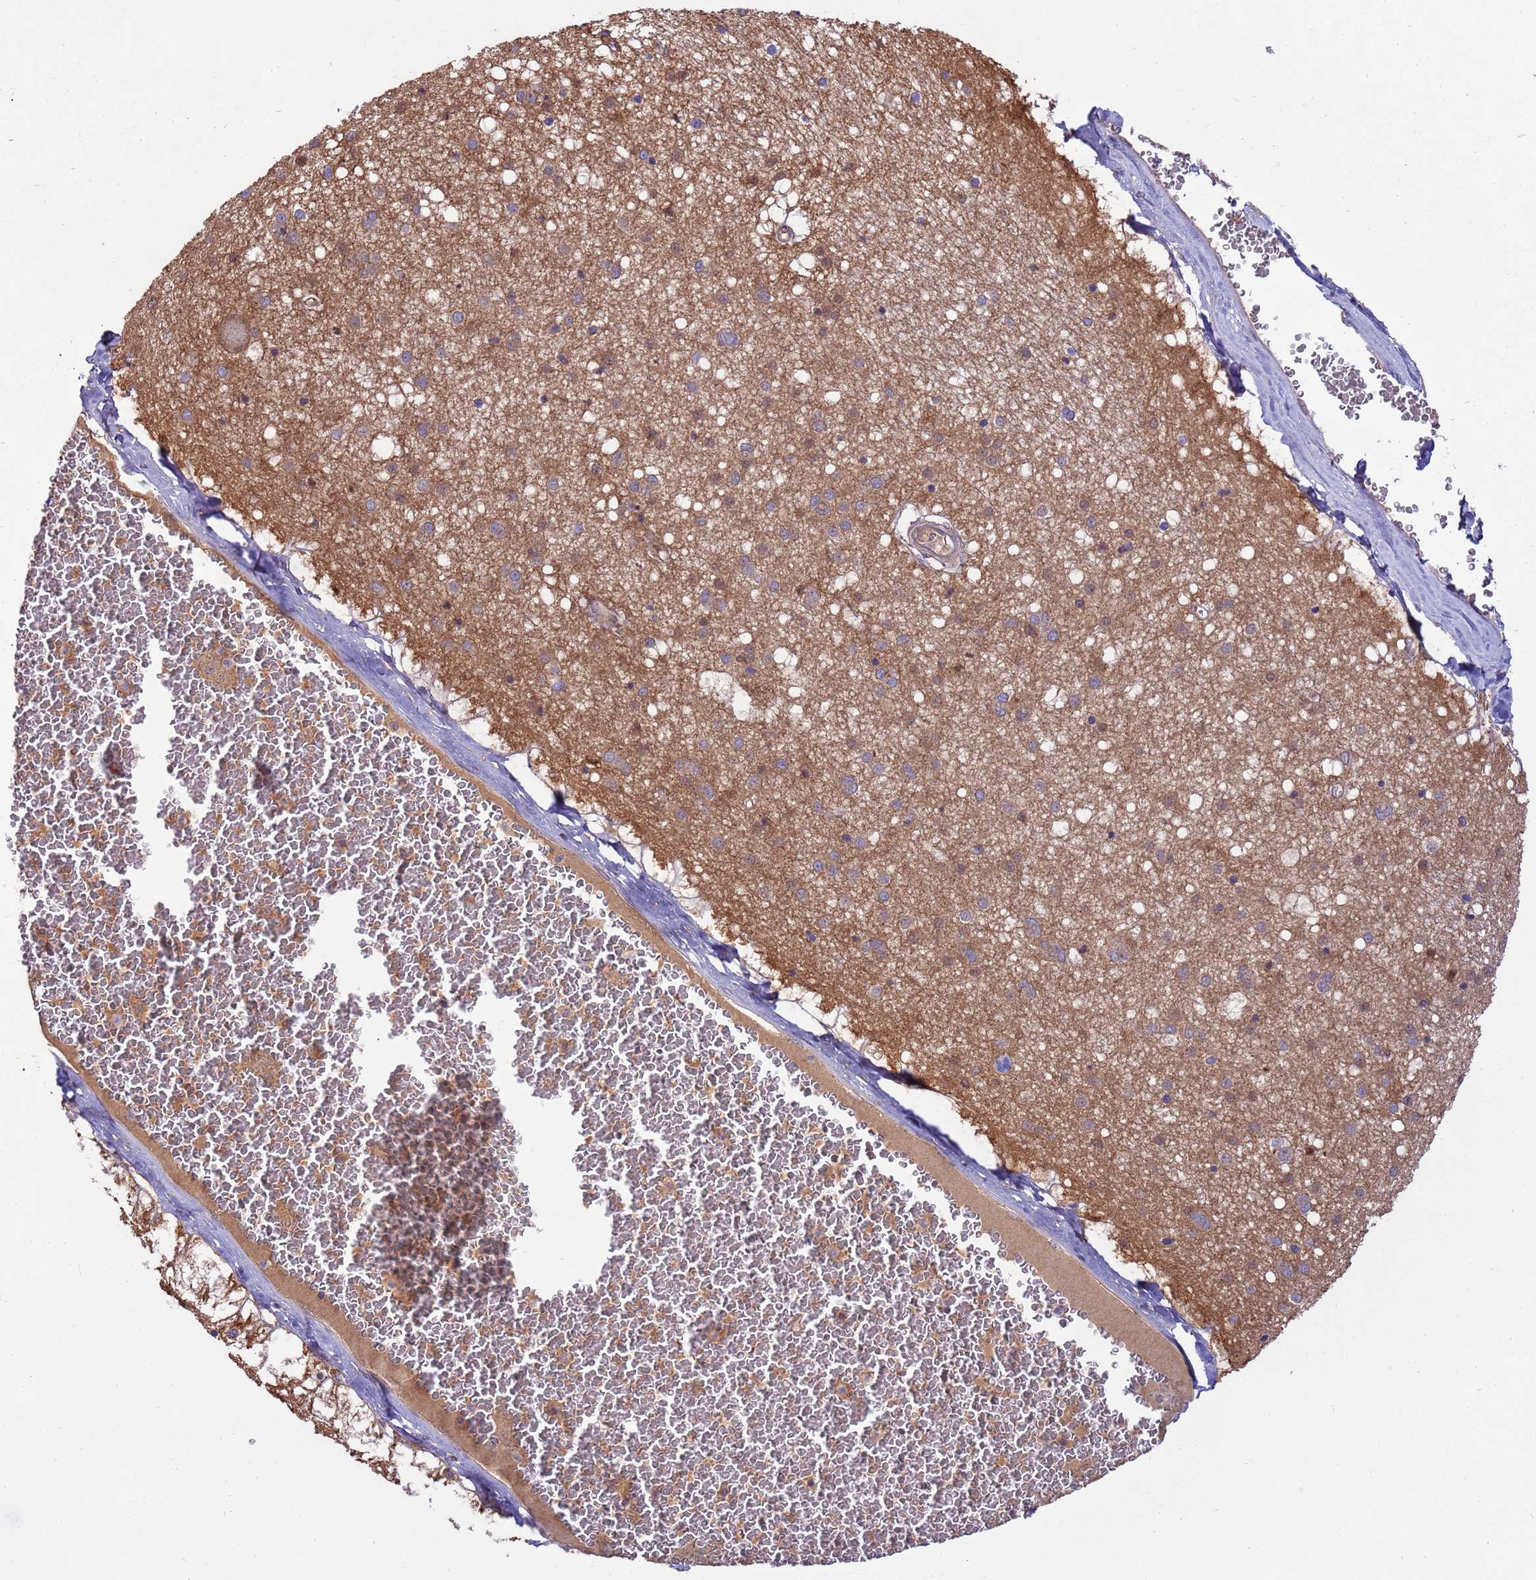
{"staining": {"intensity": "moderate", "quantity": "<25%", "location": "cytoplasmic/membranous"}, "tissue": "caudate", "cell_type": "Glial cells", "image_type": "normal", "snomed": [{"axis": "morphology", "description": "Normal tissue, NOS"}, {"axis": "topography", "description": "Lateral ventricle wall"}], "caption": "Caudate stained with a brown dye displays moderate cytoplasmic/membranous positive expression in approximately <25% of glial cells.", "gene": "SMCO3", "patient": {"sex": "male", "age": 37}}